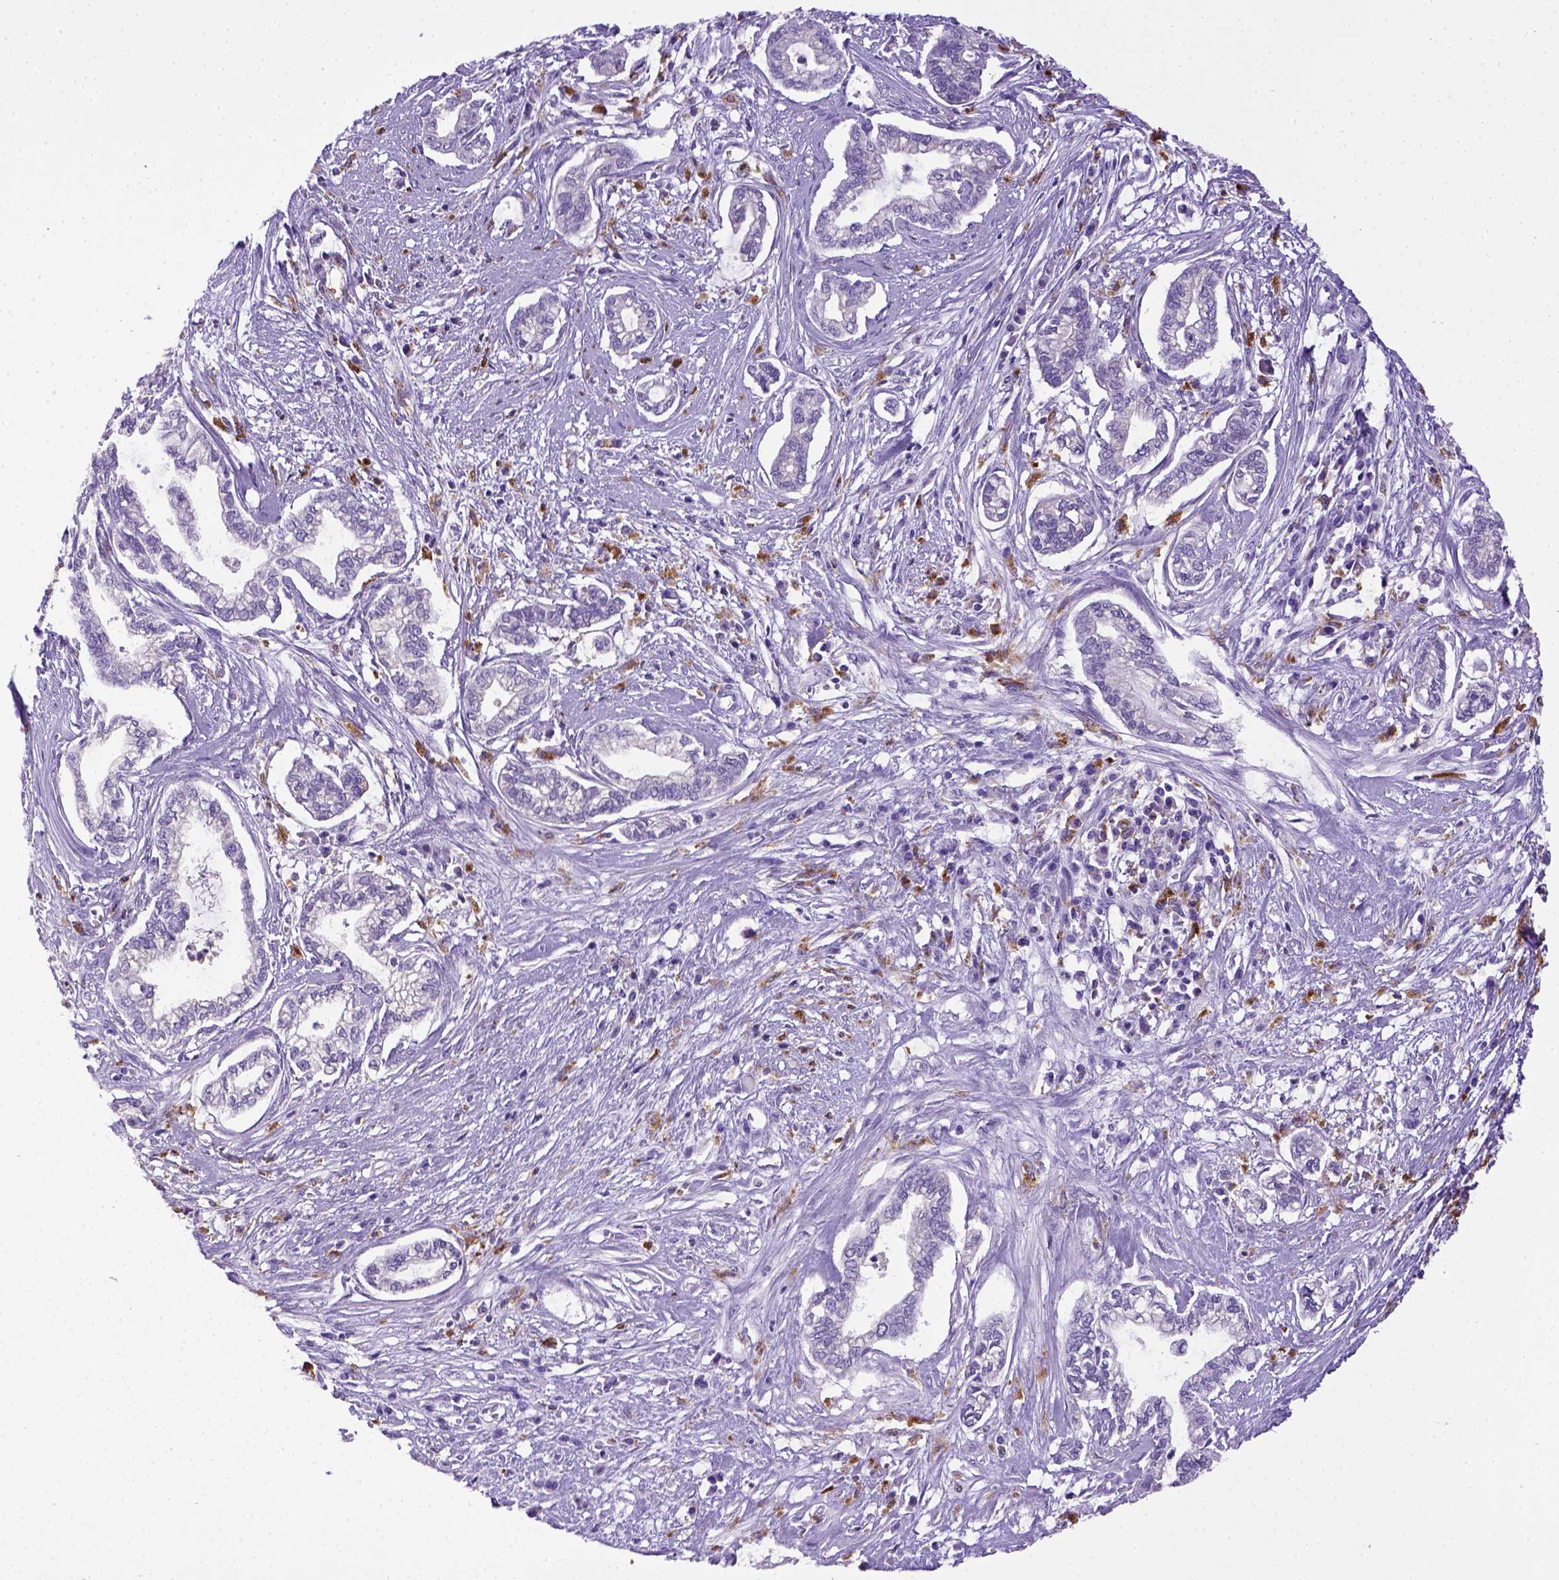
{"staining": {"intensity": "negative", "quantity": "none", "location": "none"}, "tissue": "cervical cancer", "cell_type": "Tumor cells", "image_type": "cancer", "snomed": [{"axis": "morphology", "description": "Adenocarcinoma, NOS"}, {"axis": "topography", "description": "Cervix"}], "caption": "High power microscopy photomicrograph of an immunohistochemistry (IHC) photomicrograph of cervical cancer (adenocarcinoma), revealing no significant staining in tumor cells.", "gene": "CD68", "patient": {"sex": "female", "age": 62}}